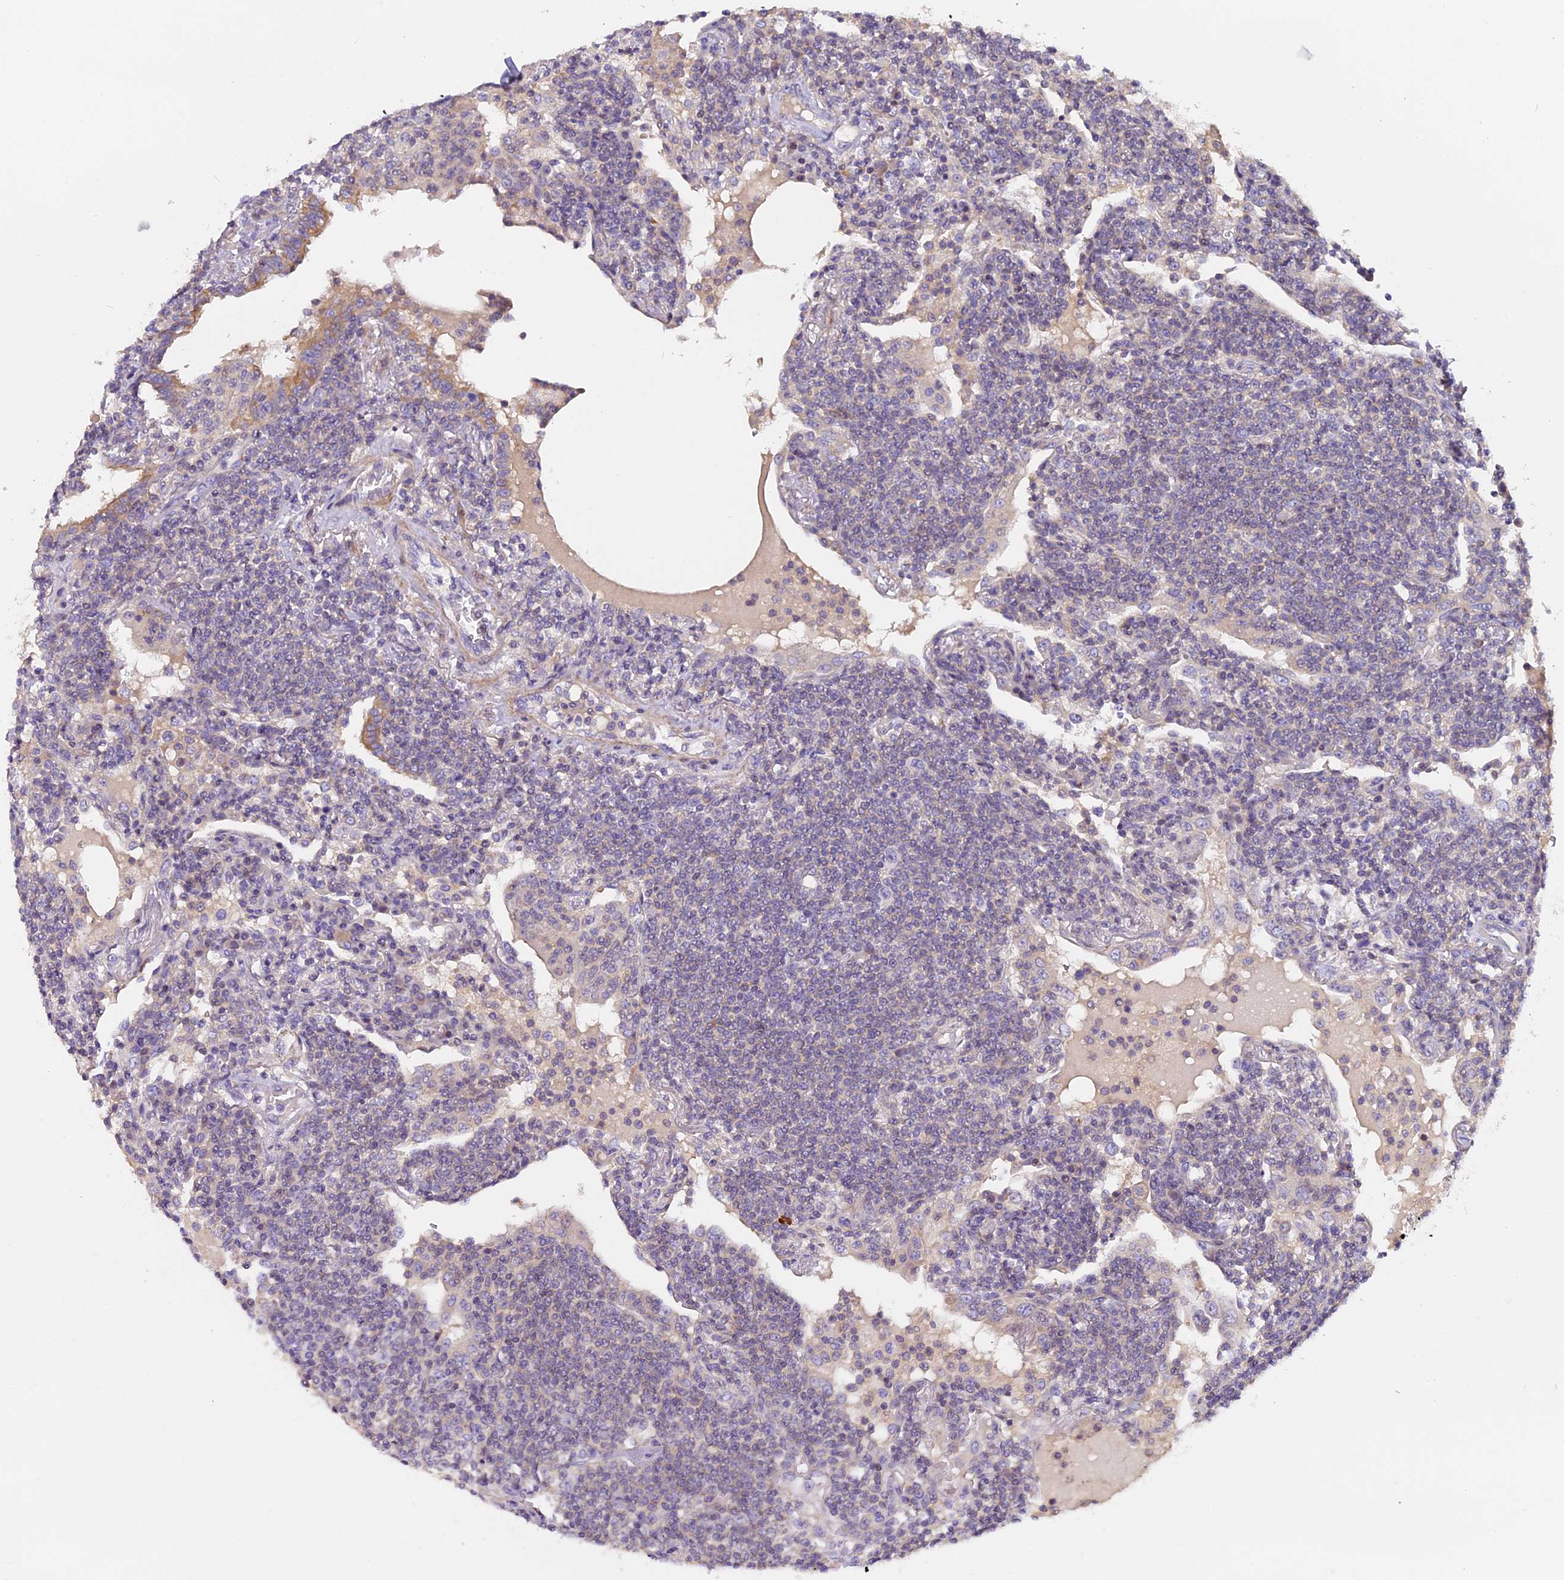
{"staining": {"intensity": "negative", "quantity": "none", "location": "none"}, "tissue": "lymphoma", "cell_type": "Tumor cells", "image_type": "cancer", "snomed": [{"axis": "morphology", "description": "Malignant lymphoma, non-Hodgkin's type, Low grade"}, {"axis": "topography", "description": "Lung"}], "caption": "The image exhibits no staining of tumor cells in lymphoma.", "gene": "FAM98C", "patient": {"sex": "female", "age": 71}}